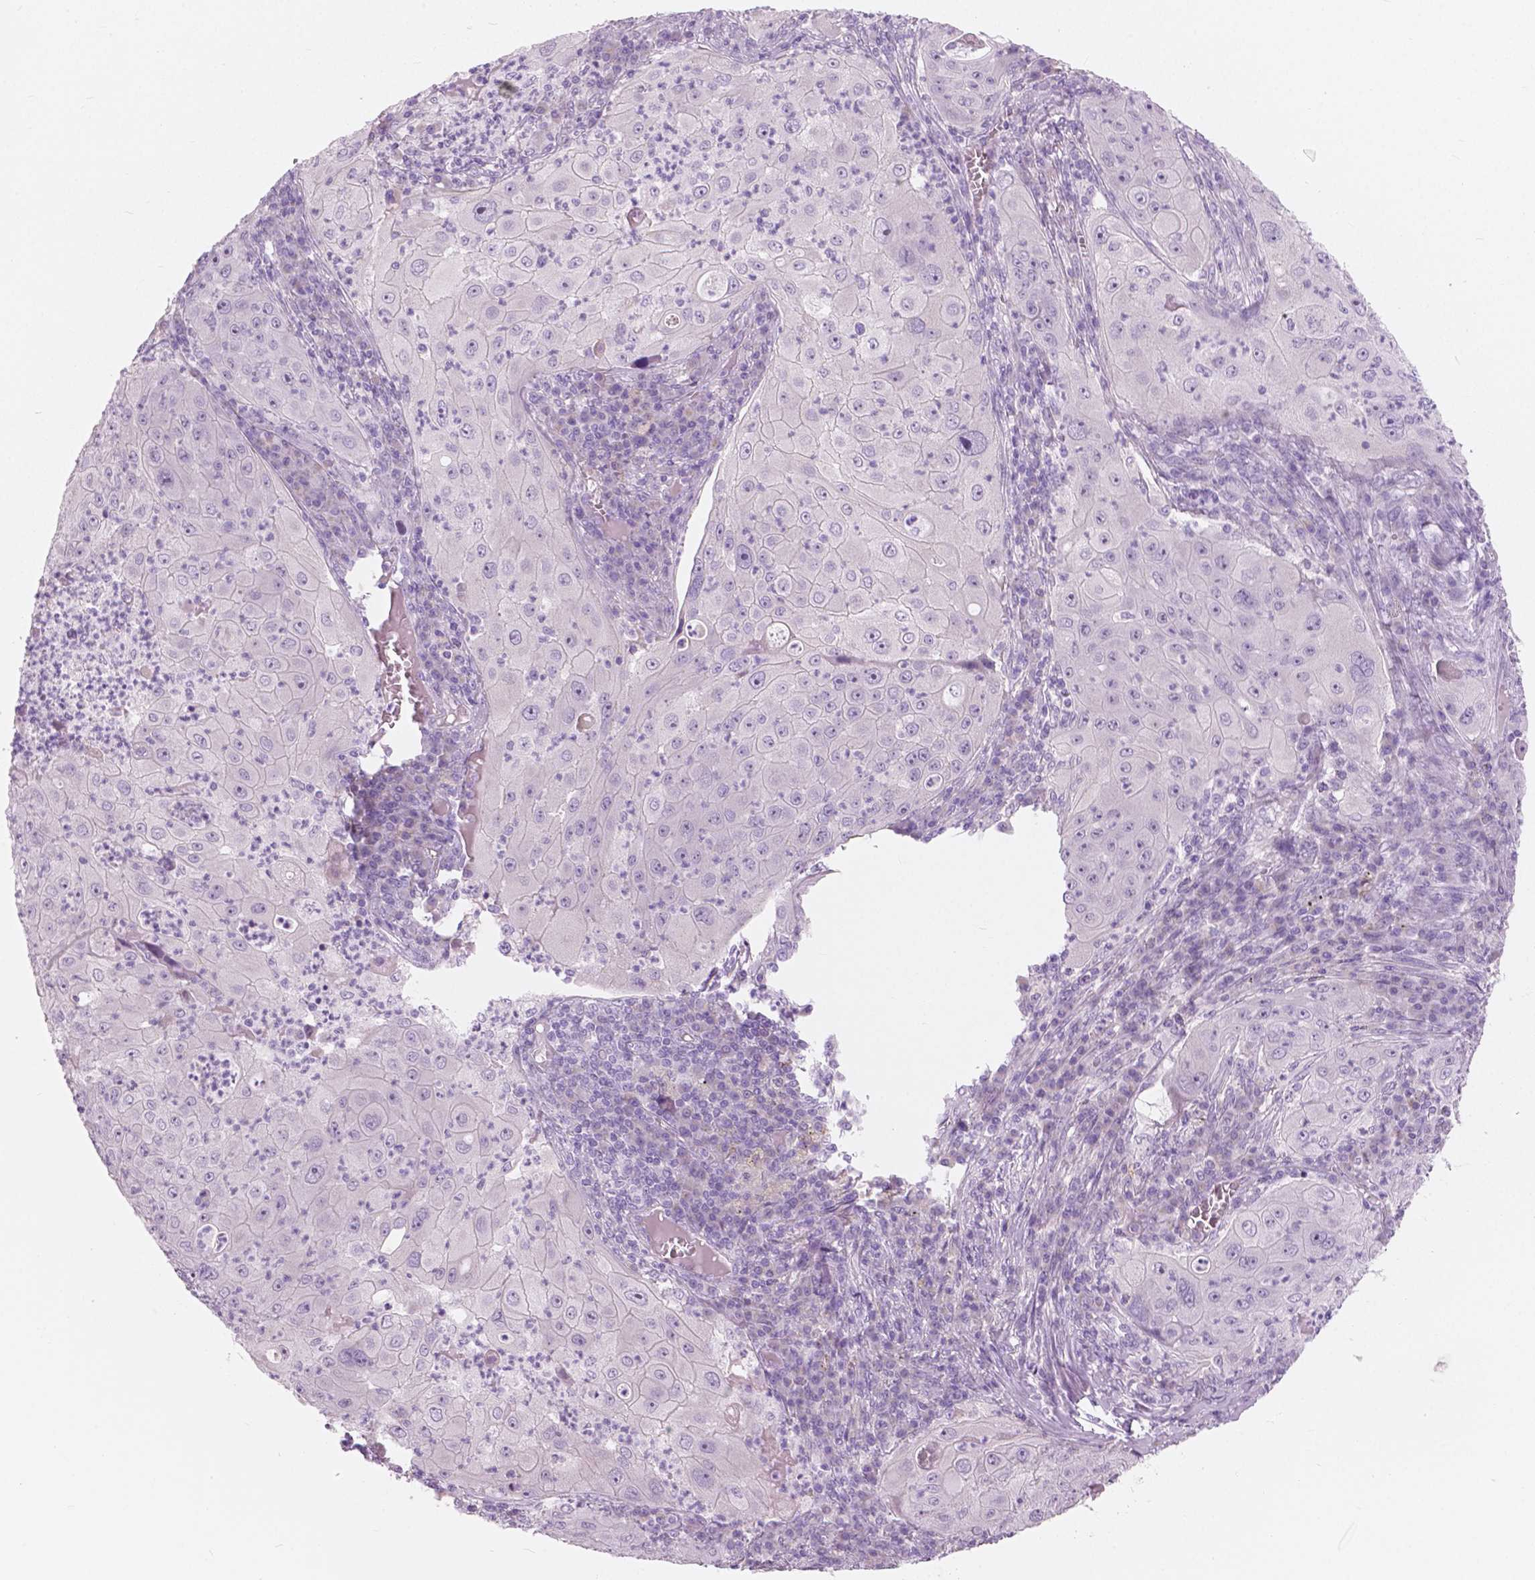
{"staining": {"intensity": "negative", "quantity": "none", "location": "none"}, "tissue": "lung cancer", "cell_type": "Tumor cells", "image_type": "cancer", "snomed": [{"axis": "morphology", "description": "Squamous cell carcinoma, NOS"}, {"axis": "topography", "description": "Lung"}], "caption": "Immunohistochemistry of human lung cancer (squamous cell carcinoma) displays no staining in tumor cells.", "gene": "A4GNT", "patient": {"sex": "female", "age": 59}}